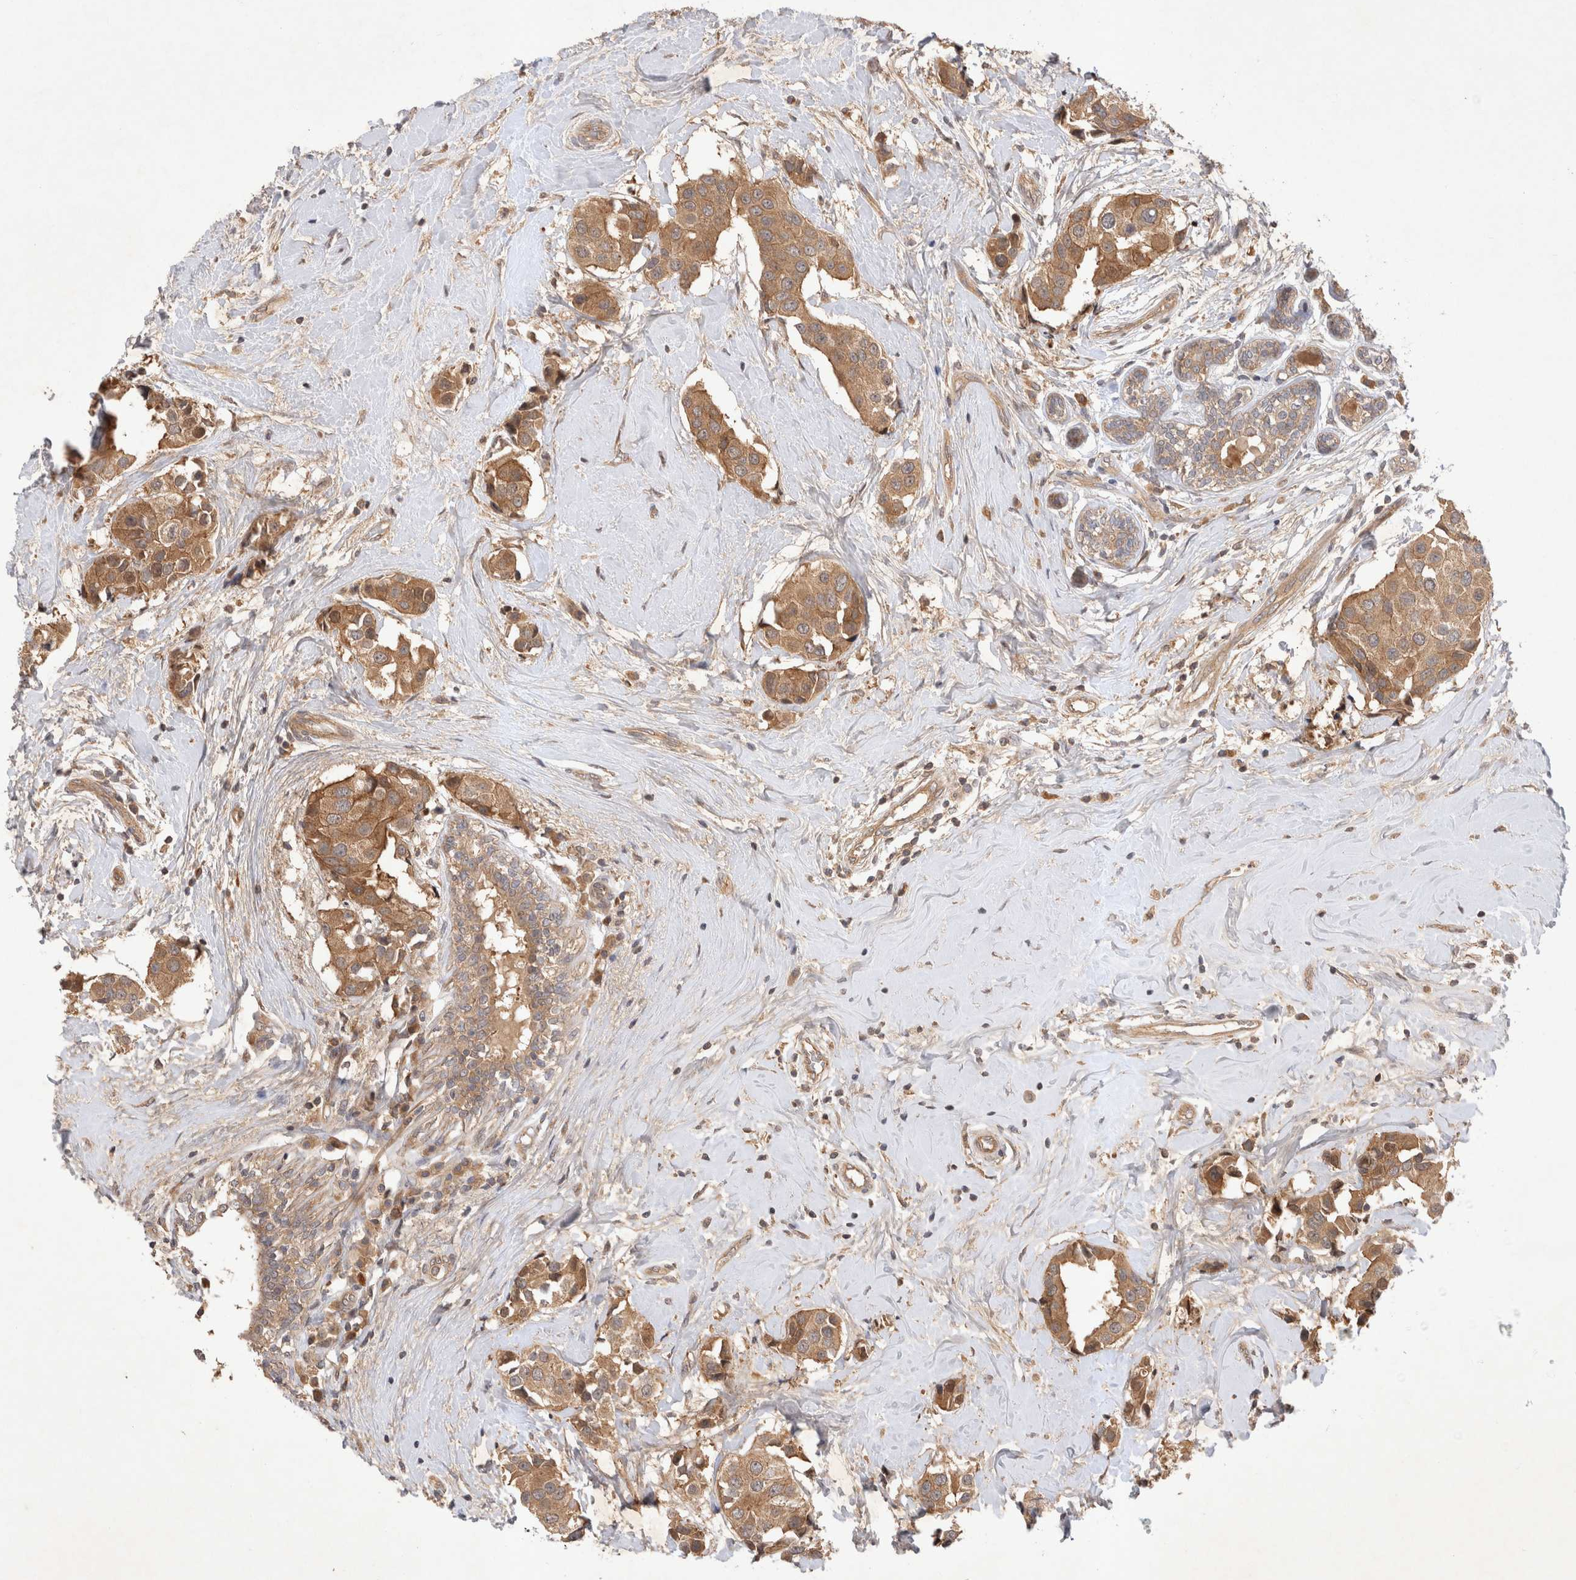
{"staining": {"intensity": "moderate", "quantity": ">75%", "location": "cytoplasmic/membranous"}, "tissue": "breast cancer", "cell_type": "Tumor cells", "image_type": "cancer", "snomed": [{"axis": "morphology", "description": "Normal tissue, NOS"}, {"axis": "morphology", "description": "Duct carcinoma"}, {"axis": "topography", "description": "Breast"}], "caption": "Moderate cytoplasmic/membranous staining for a protein is identified in approximately >75% of tumor cells of breast cancer using immunohistochemistry.", "gene": "YES1", "patient": {"sex": "female", "age": 39}}